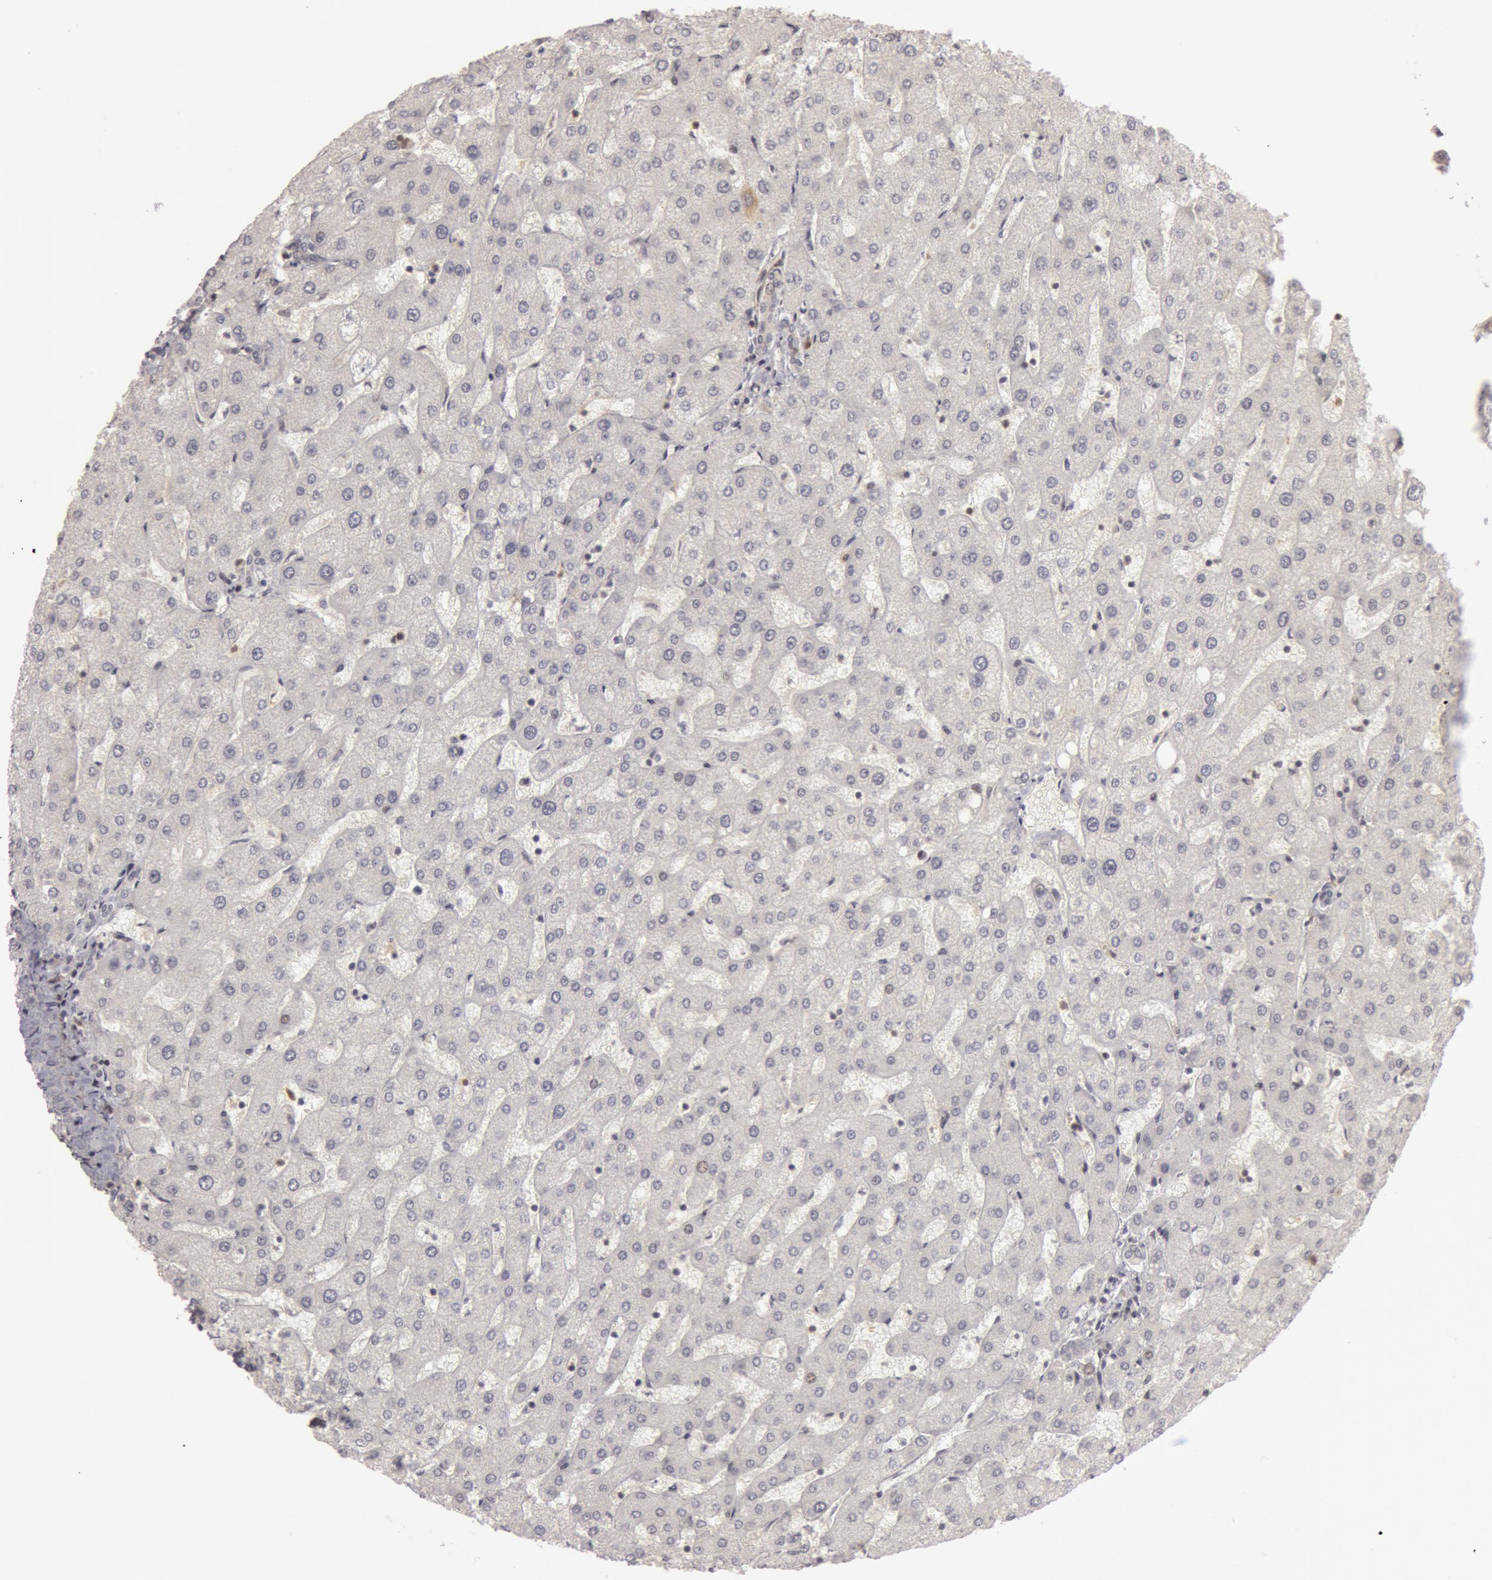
{"staining": {"intensity": "negative", "quantity": "none", "location": "none"}, "tissue": "liver", "cell_type": "Cholangiocytes", "image_type": "normal", "snomed": [{"axis": "morphology", "description": "Normal tissue, NOS"}, {"axis": "topography", "description": "Liver"}], "caption": "Human liver stained for a protein using immunohistochemistry (IHC) displays no positivity in cholangiocytes.", "gene": "OASL", "patient": {"sex": "male", "age": 67}}